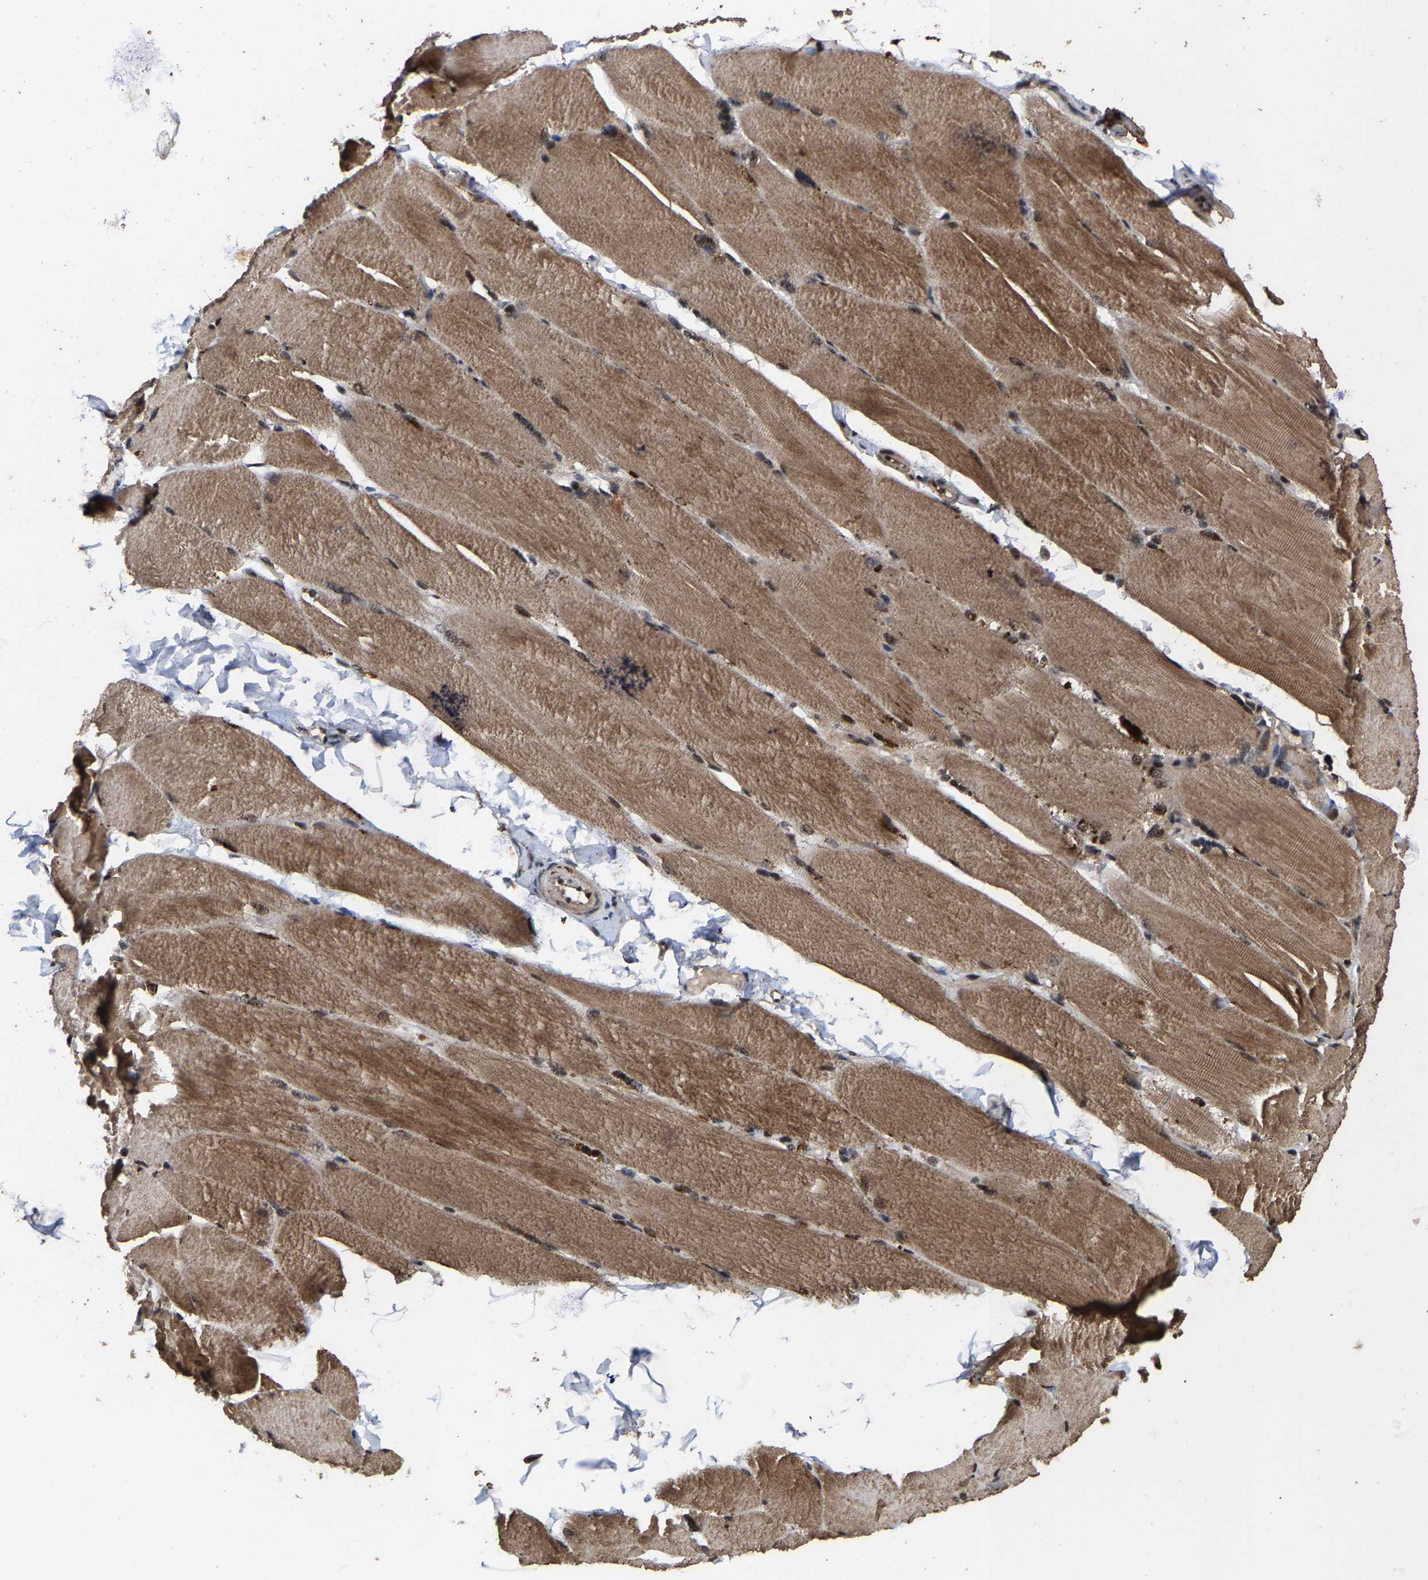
{"staining": {"intensity": "moderate", "quantity": ">75%", "location": "cytoplasmic/membranous"}, "tissue": "skeletal muscle", "cell_type": "Myocytes", "image_type": "normal", "snomed": [{"axis": "morphology", "description": "Normal tissue, NOS"}, {"axis": "topography", "description": "Skin"}, {"axis": "topography", "description": "Skeletal muscle"}], "caption": "Immunohistochemistry photomicrograph of benign skeletal muscle: skeletal muscle stained using immunohistochemistry (IHC) reveals medium levels of moderate protein expression localized specifically in the cytoplasmic/membranous of myocytes, appearing as a cytoplasmic/membranous brown color.", "gene": "HAUS6", "patient": {"sex": "male", "age": 83}}